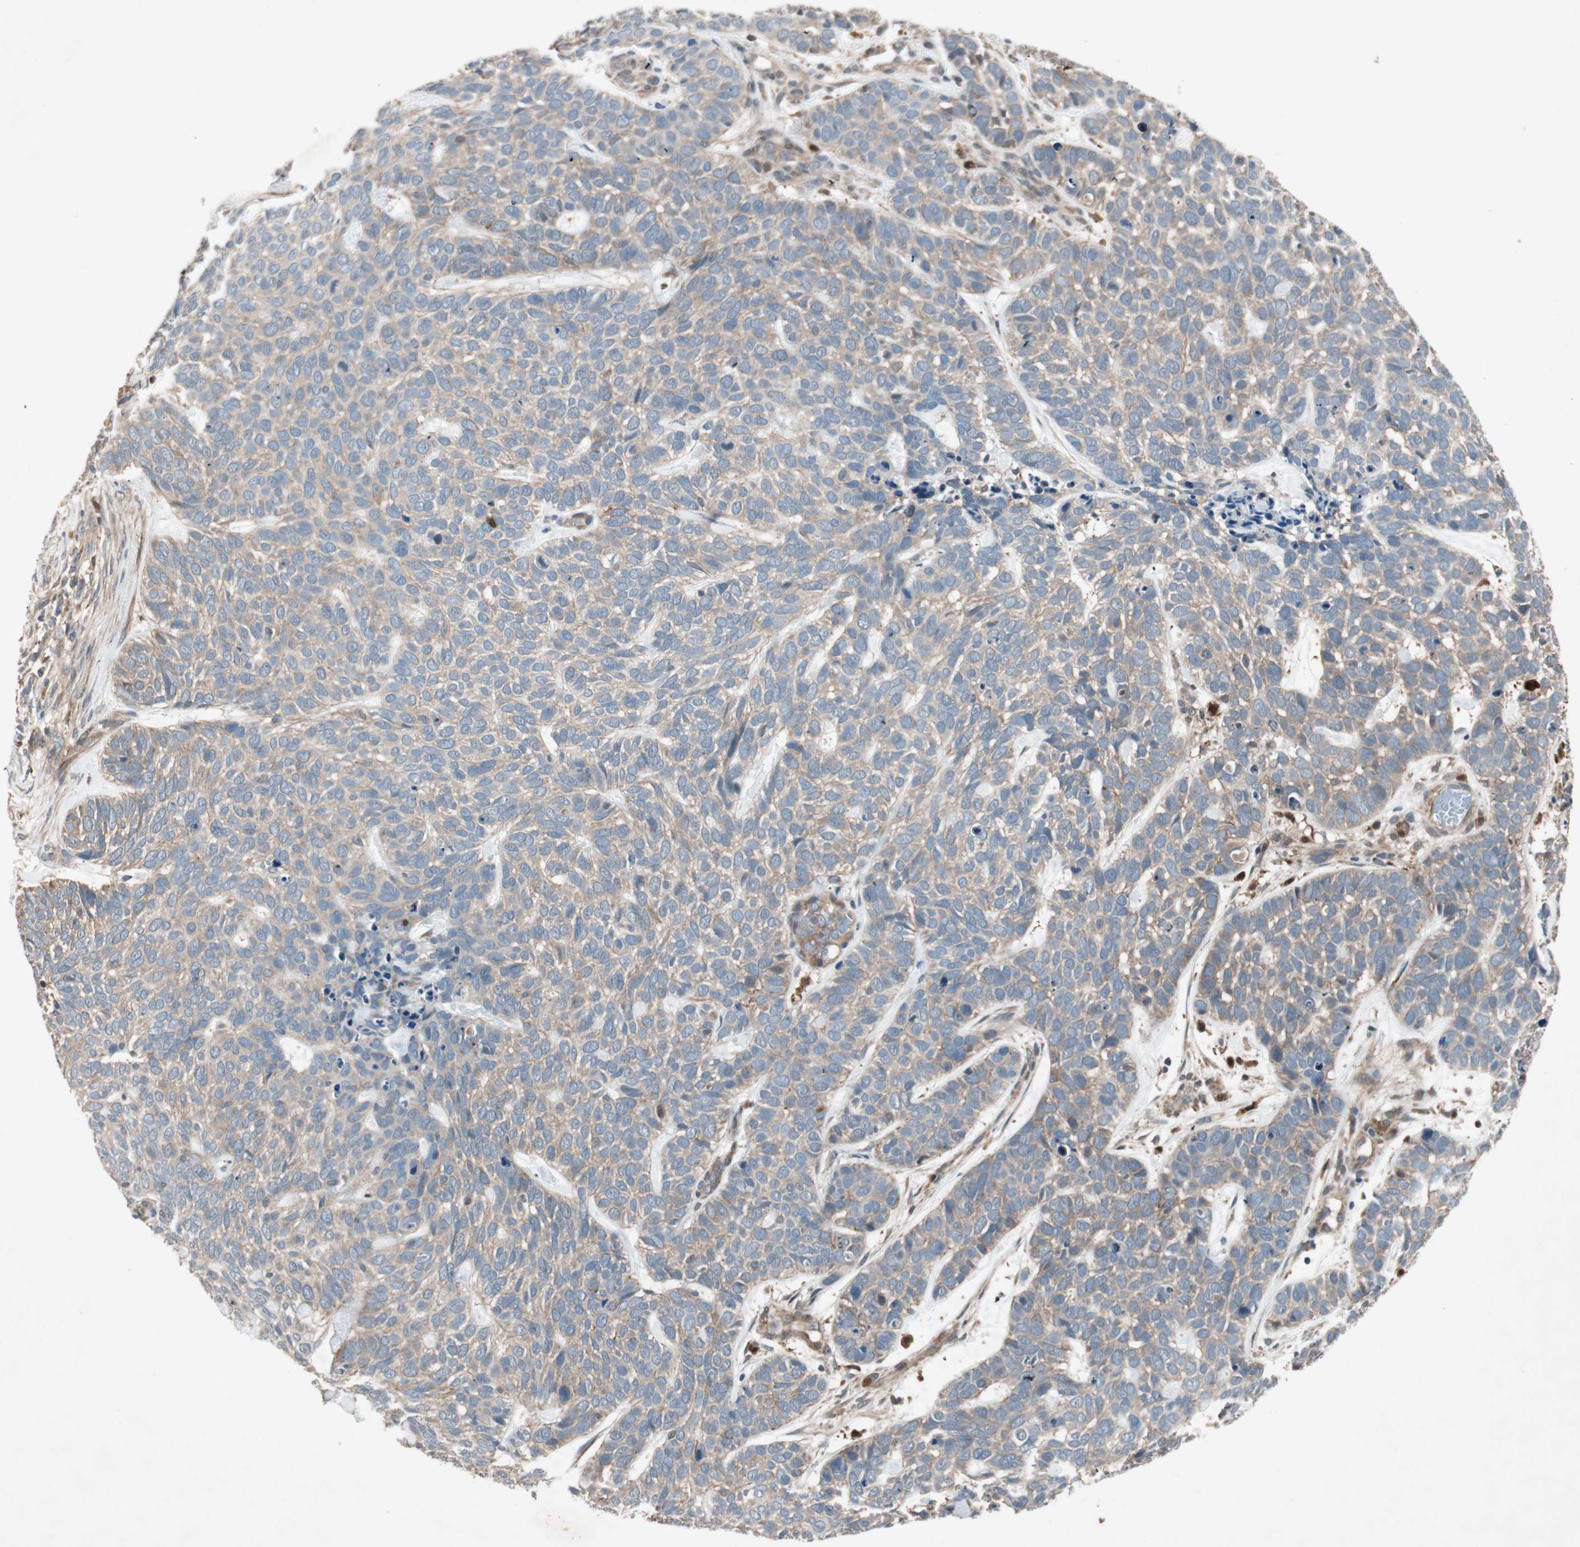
{"staining": {"intensity": "weak", "quantity": "<25%", "location": "cytoplasmic/membranous"}, "tissue": "skin cancer", "cell_type": "Tumor cells", "image_type": "cancer", "snomed": [{"axis": "morphology", "description": "Basal cell carcinoma"}, {"axis": "topography", "description": "Skin"}], "caption": "Immunohistochemical staining of basal cell carcinoma (skin) demonstrates no significant staining in tumor cells.", "gene": "SDSL", "patient": {"sex": "male", "age": 87}}